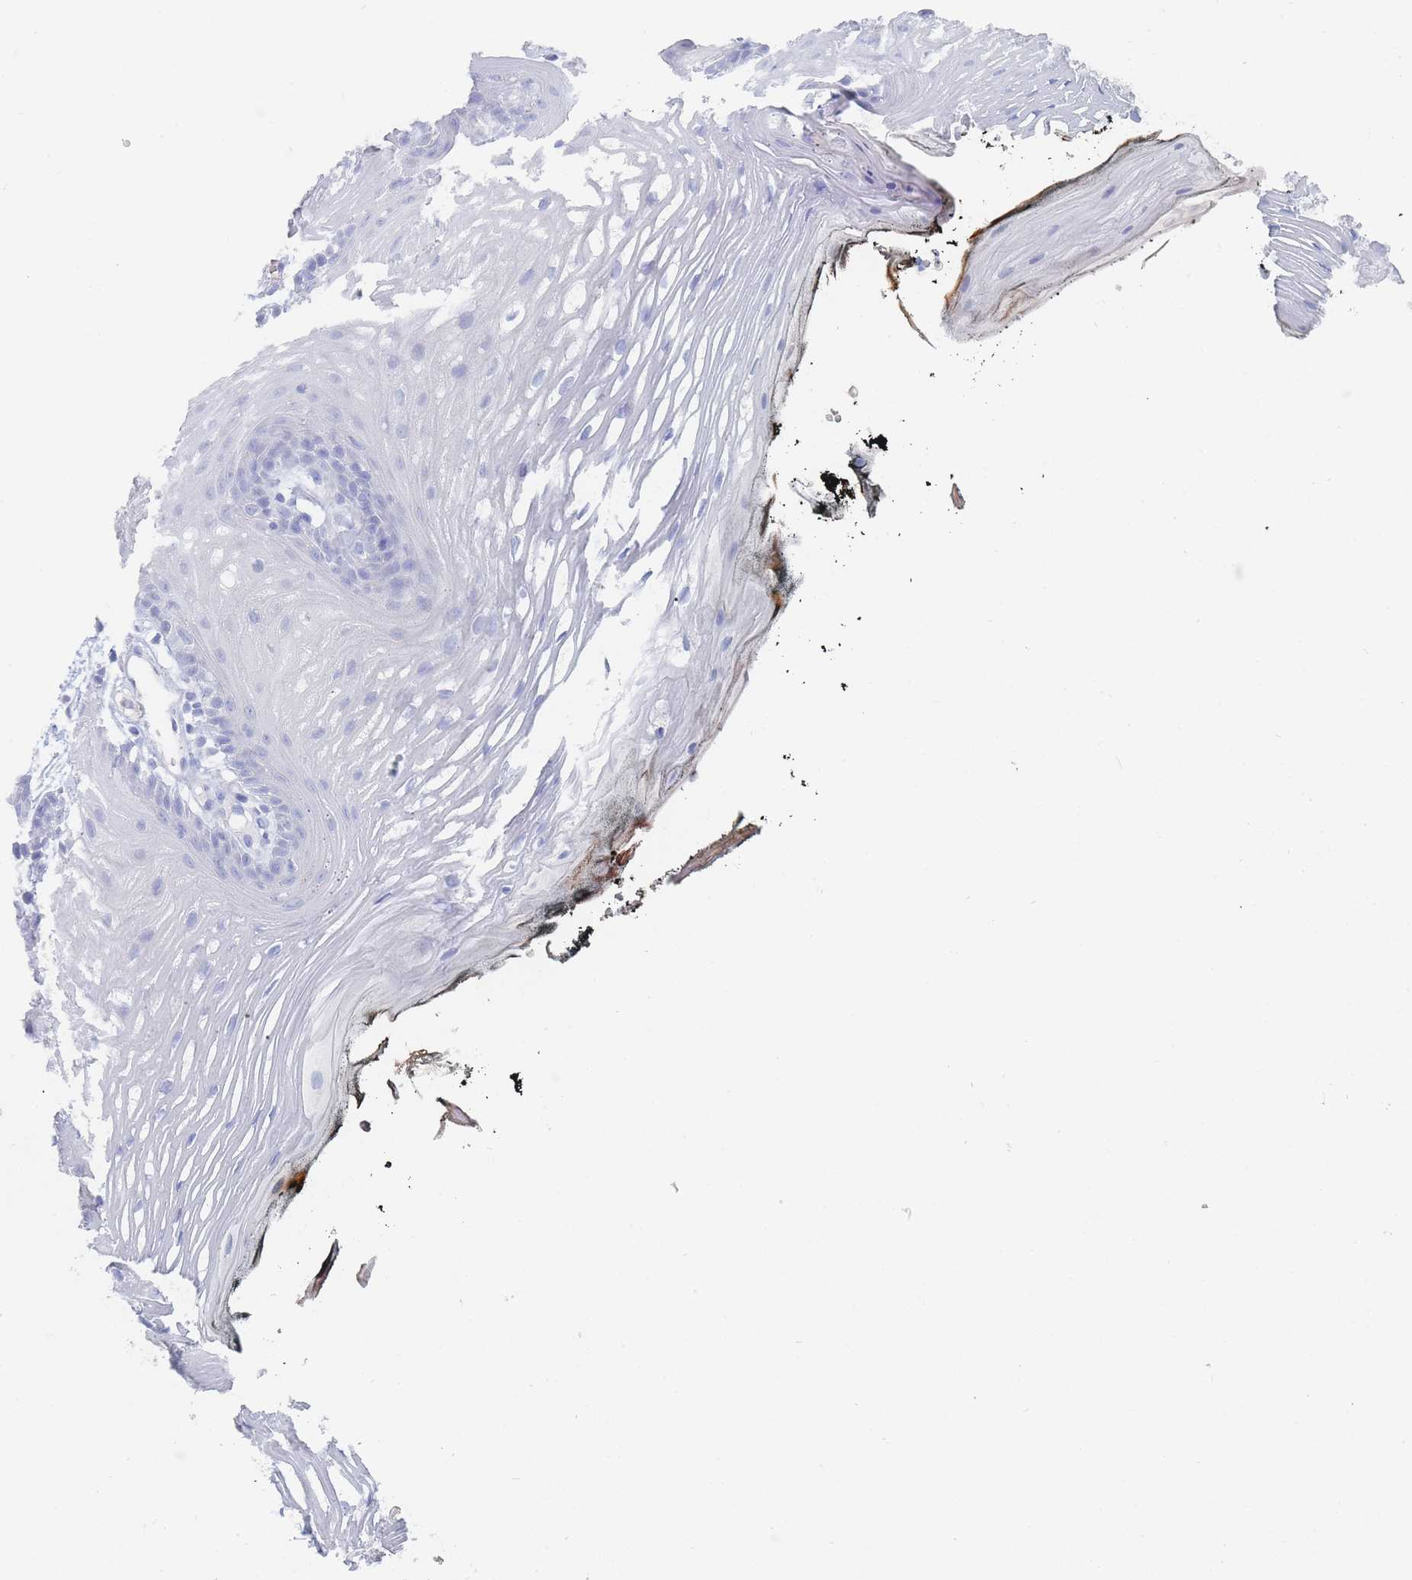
{"staining": {"intensity": "negative", "quantity": "none", "location": "none"}, "tissue": "oral mucosa", "cell_type": "Squamous epithelial cells", "image_type": "normal", "snomed": [{"axis": "morphology", "description": "Normal tissue, NOS"}, {"axis": "topography", "description": "Oral tissue"}, {"axis": "topography", "description": "Tounge, NOS"}], "caption": "This is an immunohistochemistry photomicrograph of unremarkable human oral mucosa. There is no staining in squamous epithelial cells.", "gene": "SLC25A35", "patient": {"sex": "female", "age": 81}}